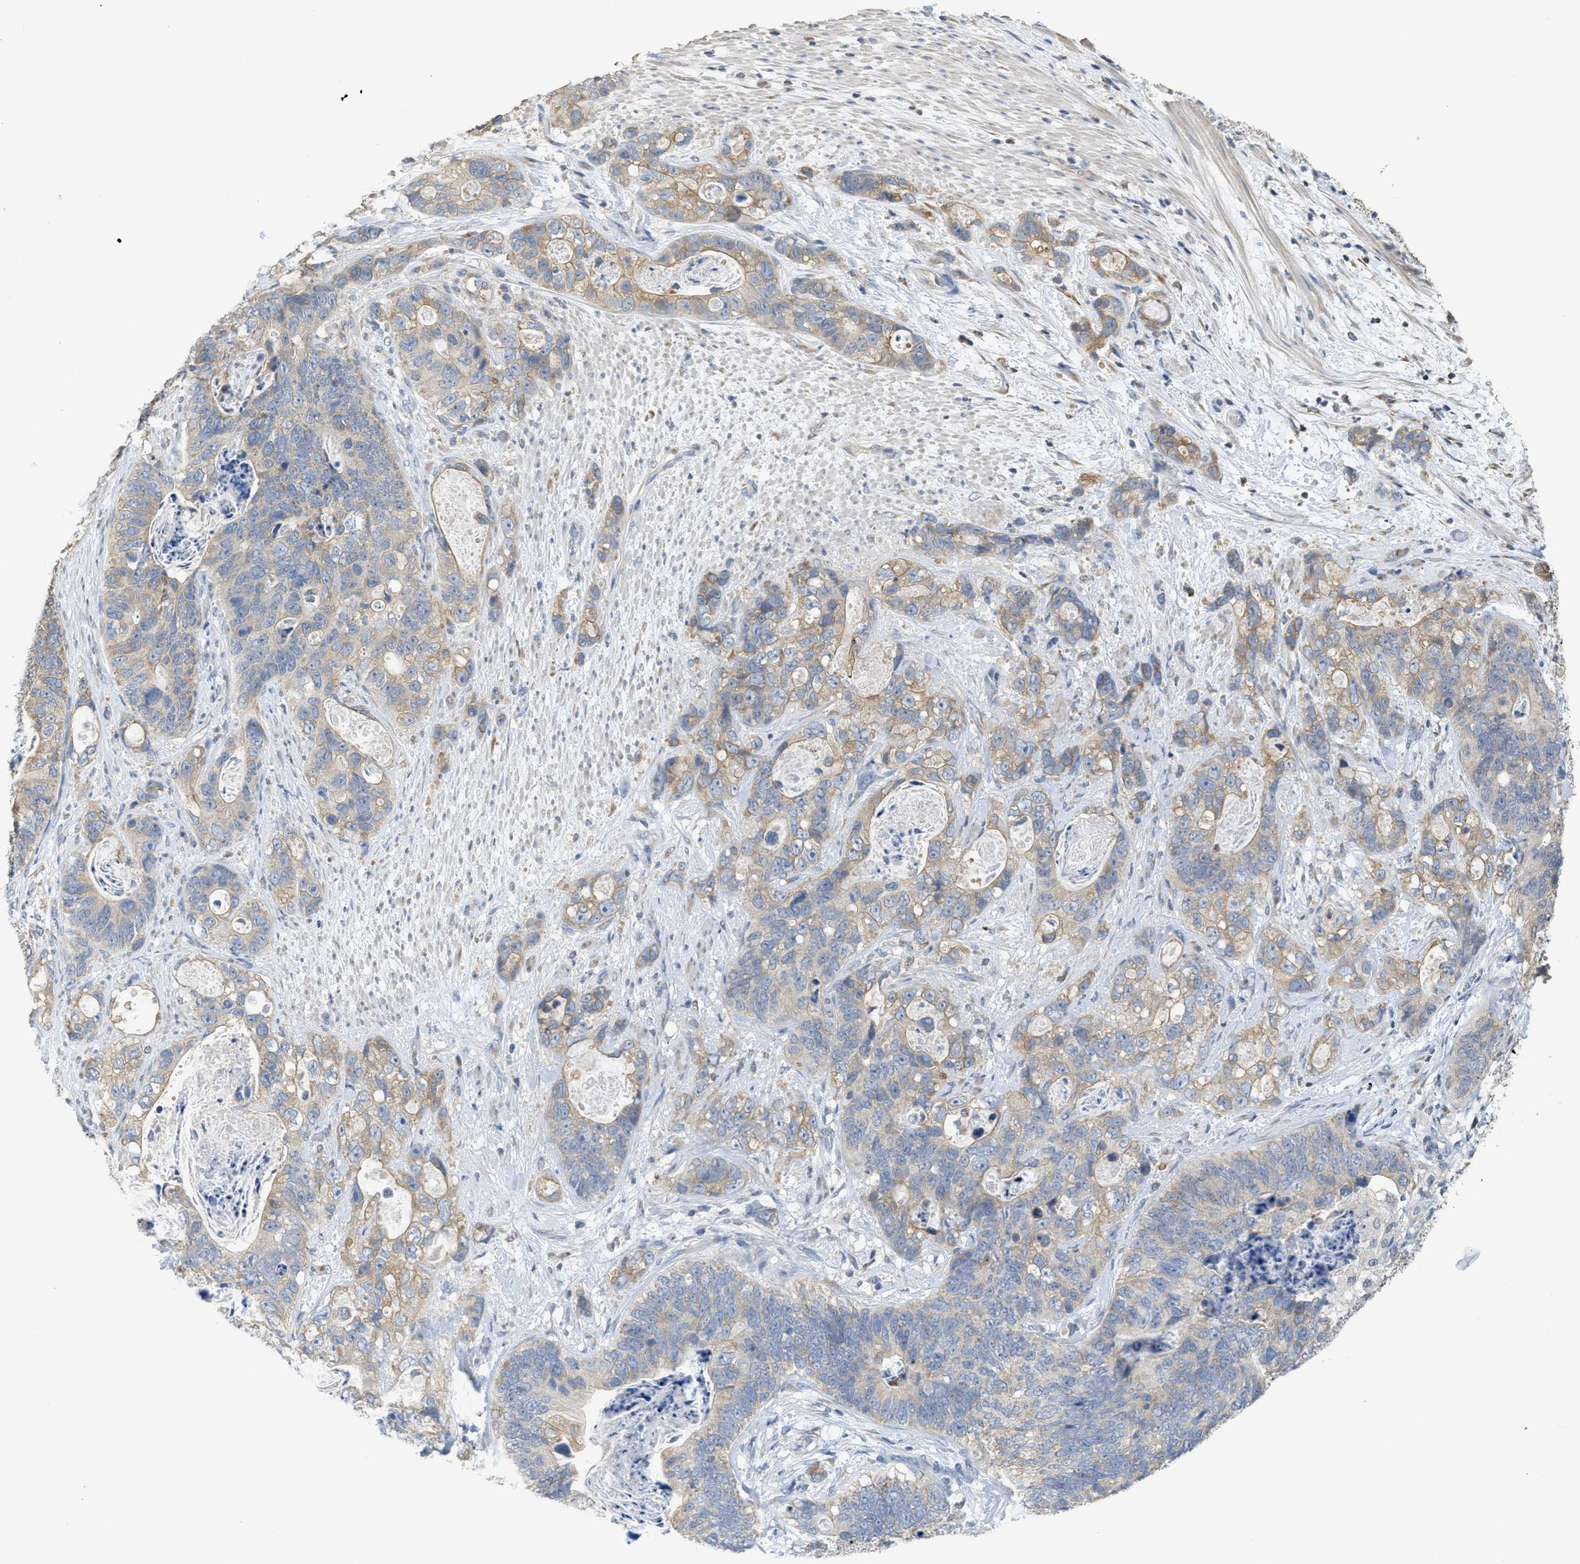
{"staining": {"intensity": "weak", "quantity": ">75%", "location": "cytoplasmic/membranous"}, "tissue": "stomach cancer", "cell_type": "Tumor cells", "image_type": "cancer", "snomed": [{"axis": "morphology", "description": "Normal tissue, NOS"}, {"axis": "morphology", "description": "Adenocarcinoma, NOS"}, {"axis": "topography", "description": "Stomach"}], "caption": "Immunohistochemical staining of human stomach cancer displays low levels of weak cytoplasmic/membranous positivity in about >75% of tumor cells.", "gene": "SFXN2", "patient": {"sex": "female", "age": 89}}